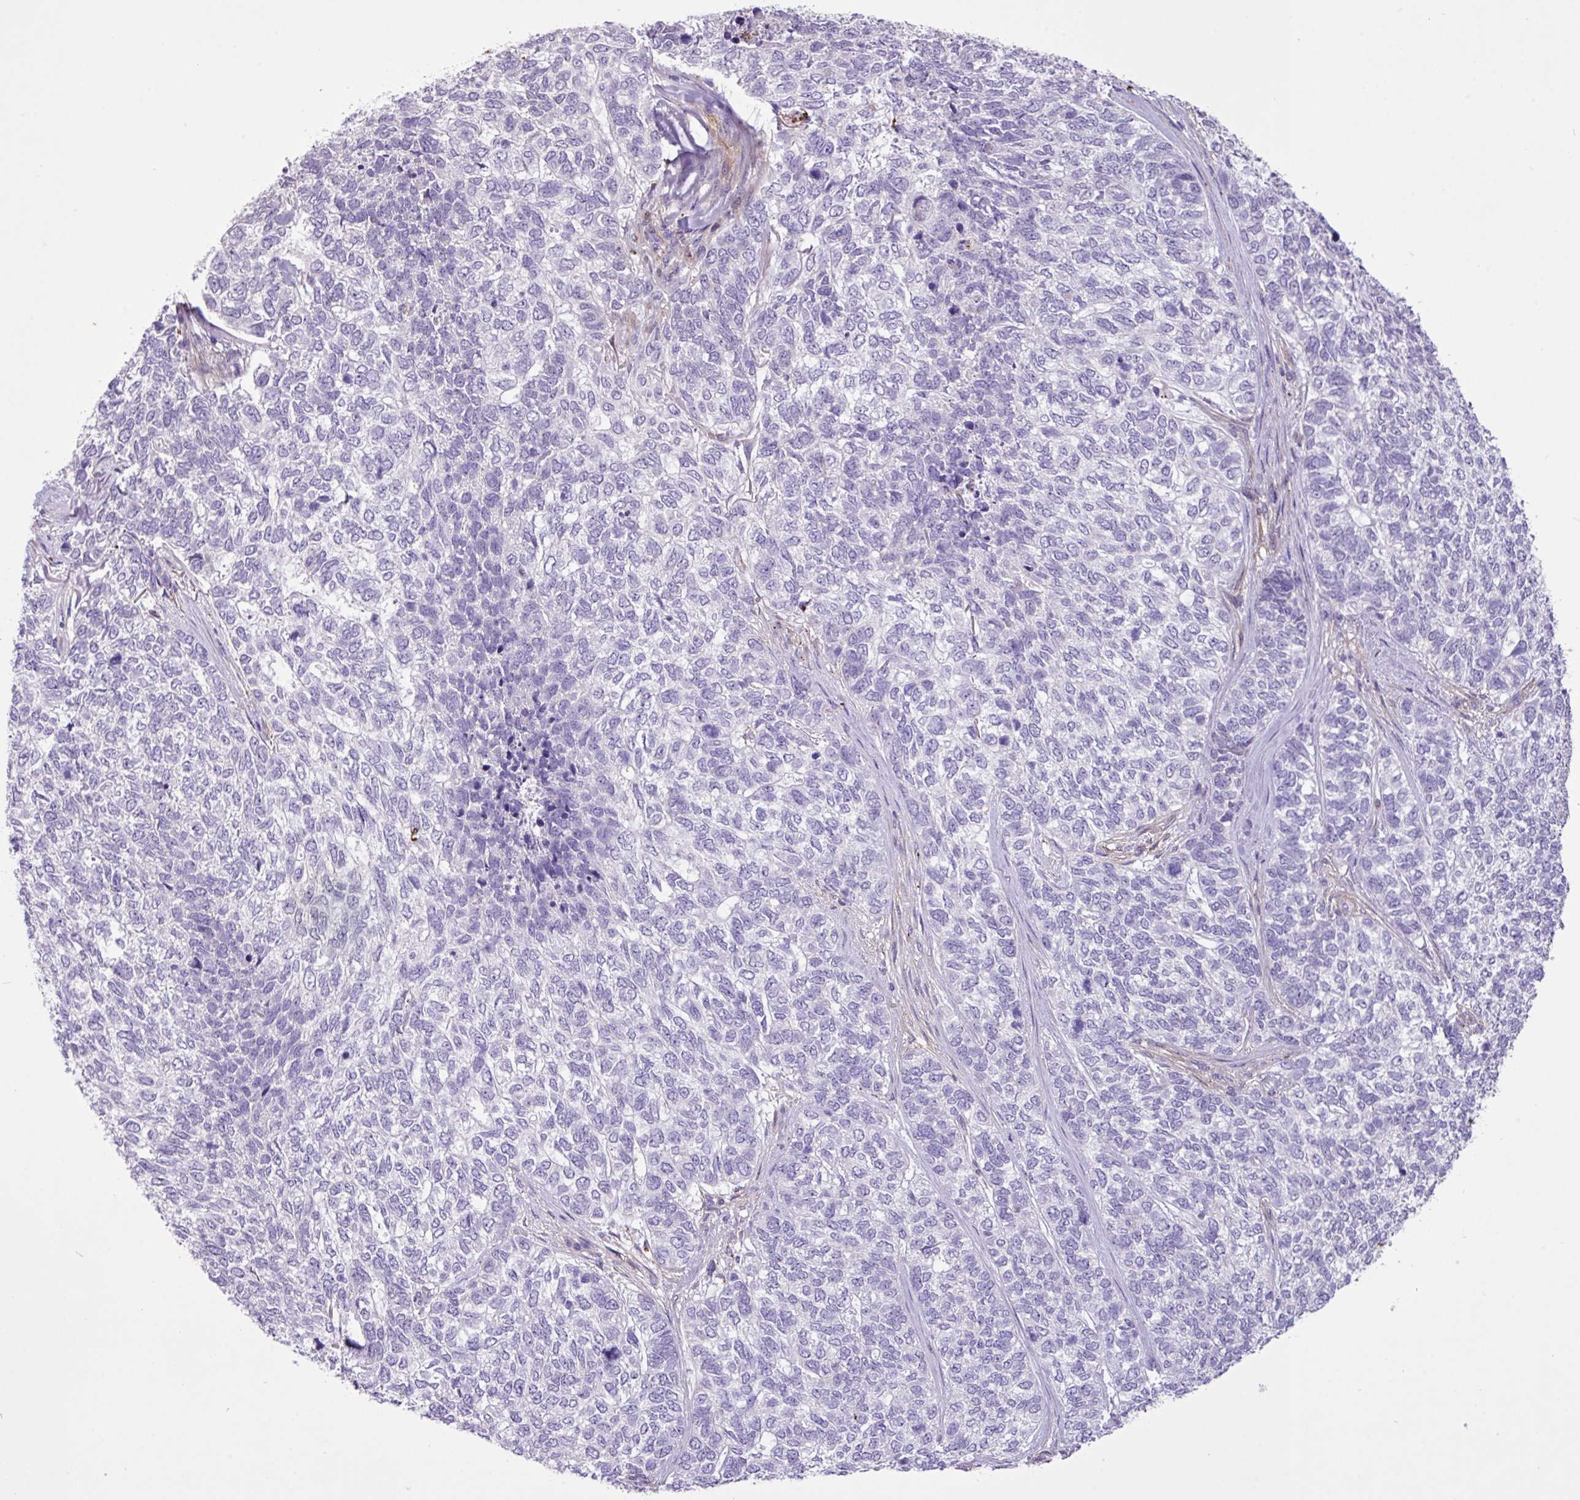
{"staining": {"intensity": "negative", "quantity": "none", "location": "none"}, "tissue": "skin cancer", "cell_type": "Tumor cells", "image_type": "cancer", "snomed": [{"axis": "morphology", "description": "Basal cell carcinoma"}, {"axis": "topography", "description": "Skin"}], "caption": "Human skin cancer (basal cell carcinoma) stained for a protein using IHC shows no positivity in tumor cells.", "gene": "CD248", "patient": {"sex": "female", "age": 65}}